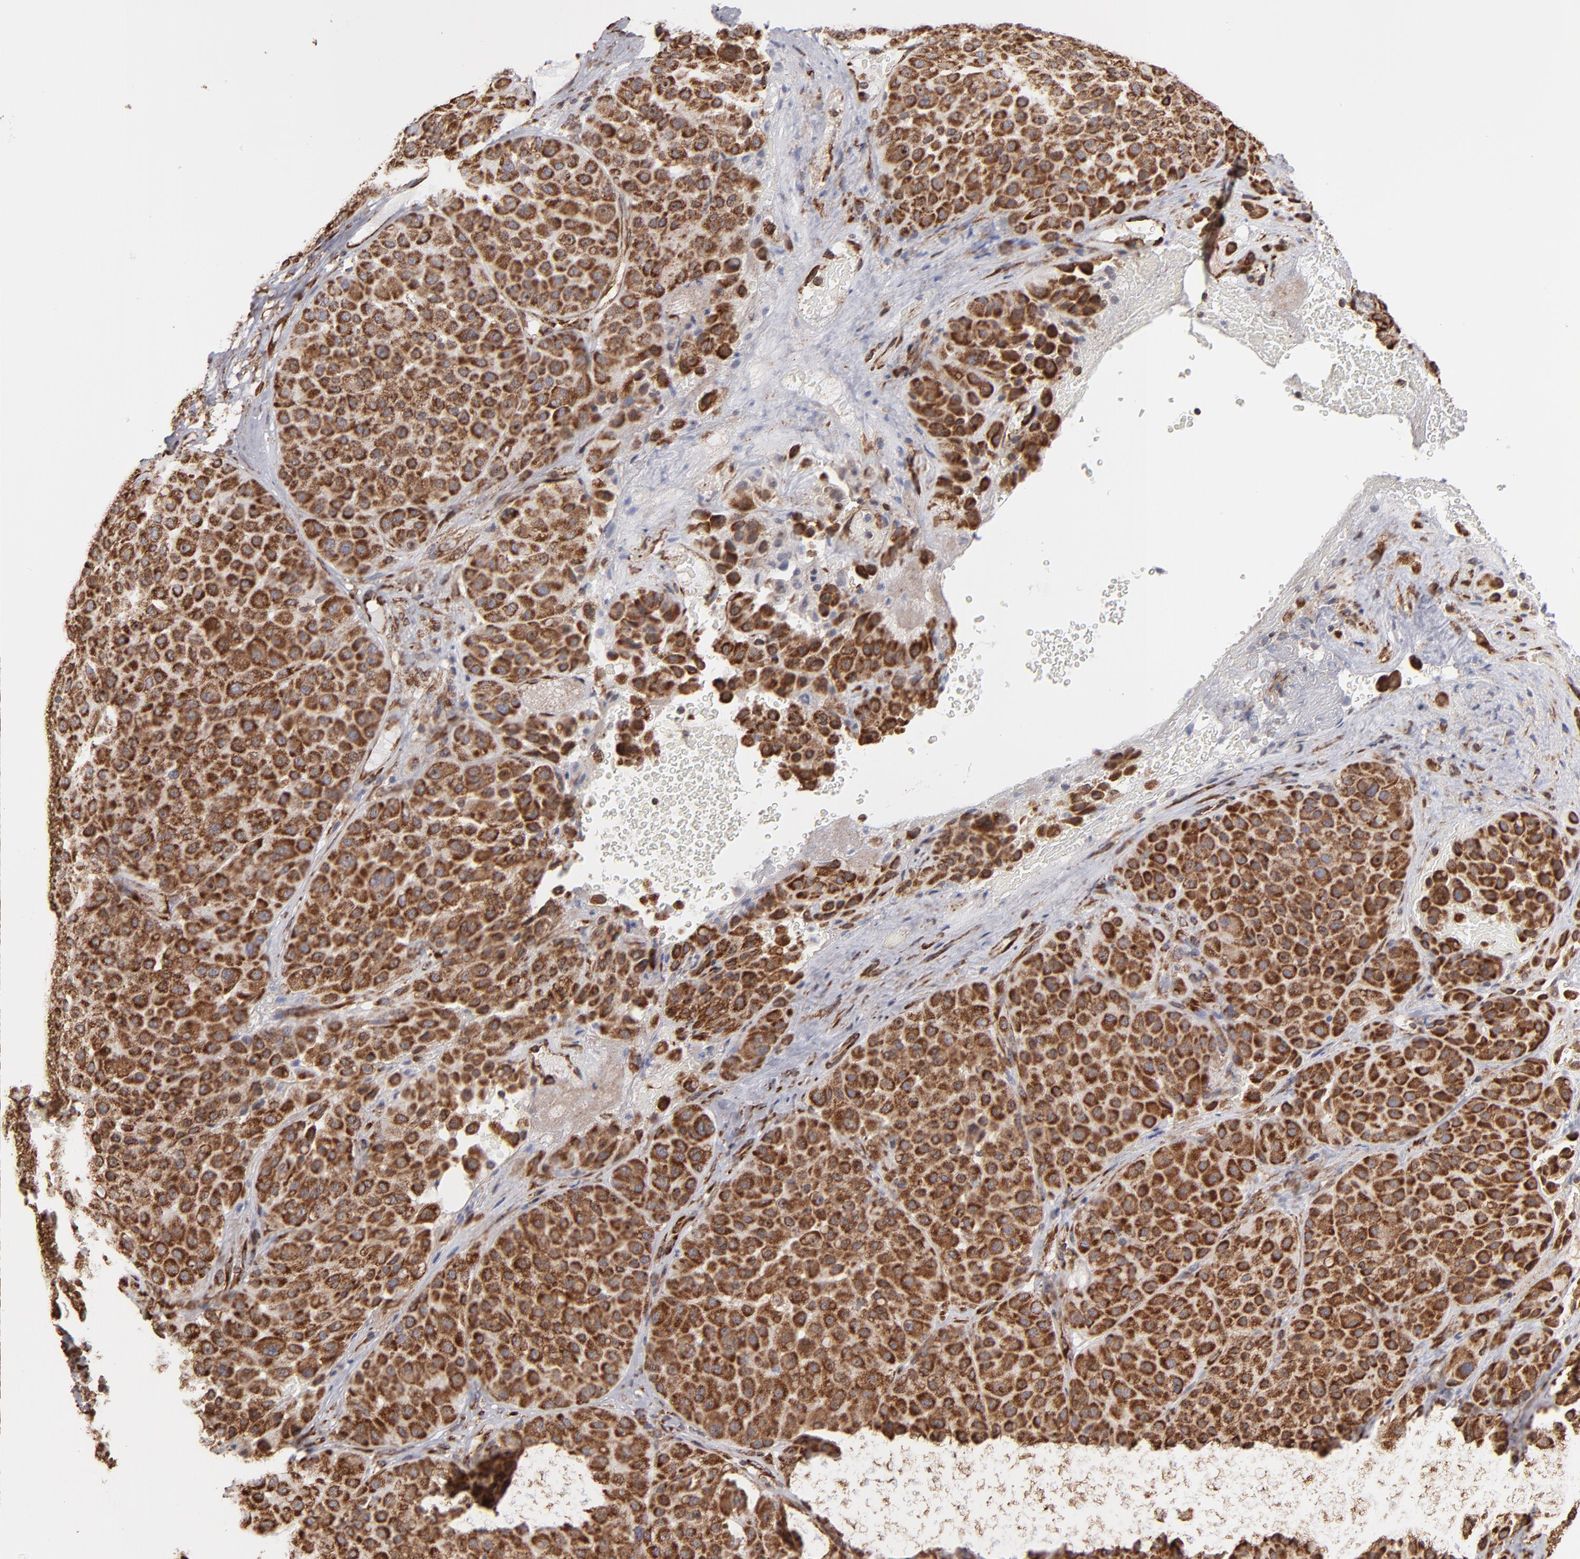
{"staining": {"intensity": "strong", "quantity": ">75%", "location": "cytoplasmic/membranous"}, "tissue": "melanoma", "cell_type": "Tumor cells", "image_type": "cancer", "snomed": [{"axis": "morphology", "description": "Normal tissue, NOS"}, {"axis": "morphology", "description": "Malignant melanoma, Metastatic site"}, {"axis": "topography", "description": "Skin"}], "caption": "Human melanoma stained for a protein (brown) exhibits strong cytoplasmic/membranous positive positivity in approximately >75% of tumor cells.", "gene": "KTN1", "patient": {"sex": "male", "age": 41}}